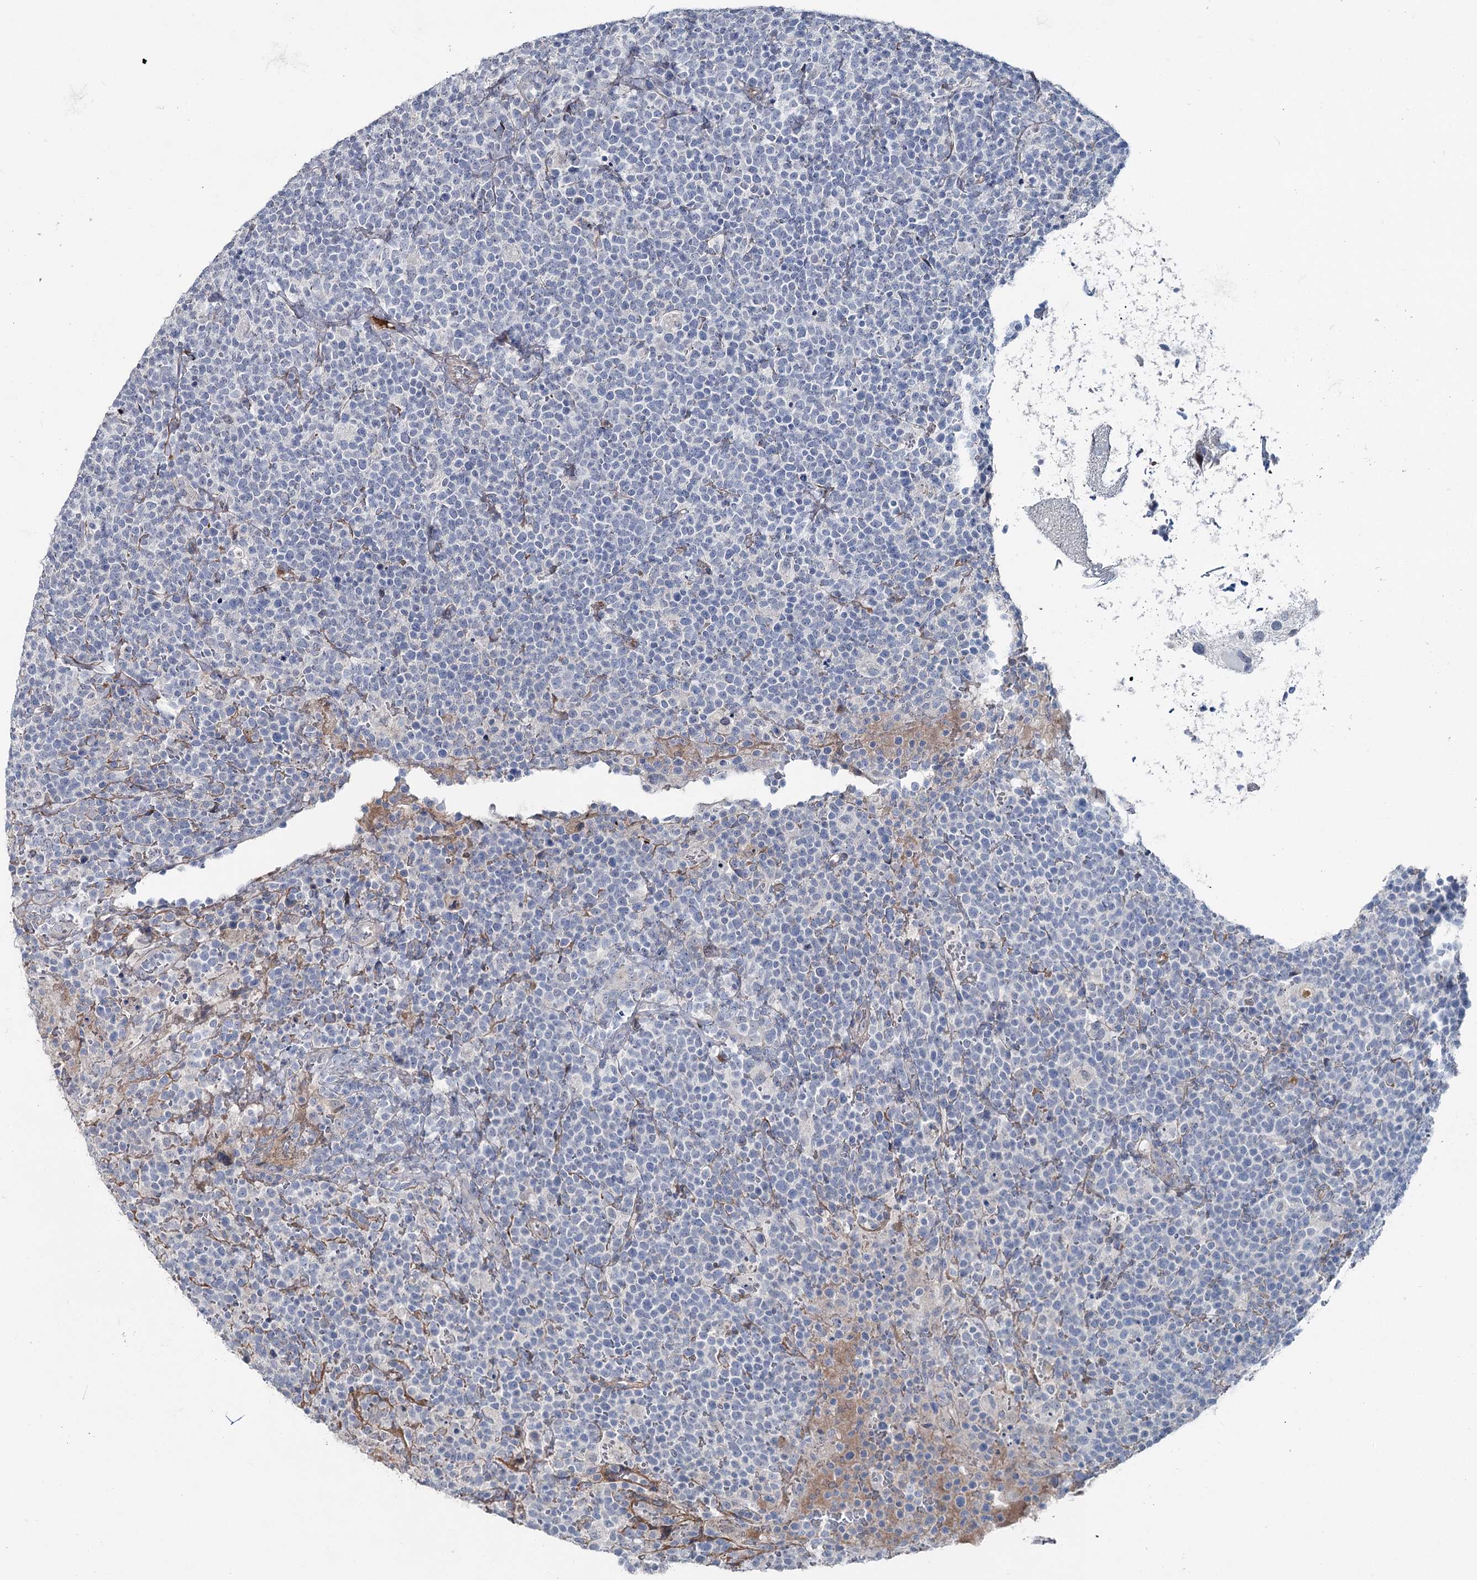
{"staining": {"intensity": "negative", "quantity": "none", "location": "none"}, "tissue": "lymphoma", "cell_type": "Tumor cells", "image_type": "cancer", "snomed": [{"axis": "morphology", "description": "Malignant lymphoma, non-Hodgkin's type, High grade"}, {"axis": "topography", "description": "Lymph node"}], "caption": "Tumor cells show no significant protein expression in malignant lymphoma, non-Hodgkin's type (high-grade).", "gene": "FAM120B", "patient": {"sex": "male", "age": 61}}